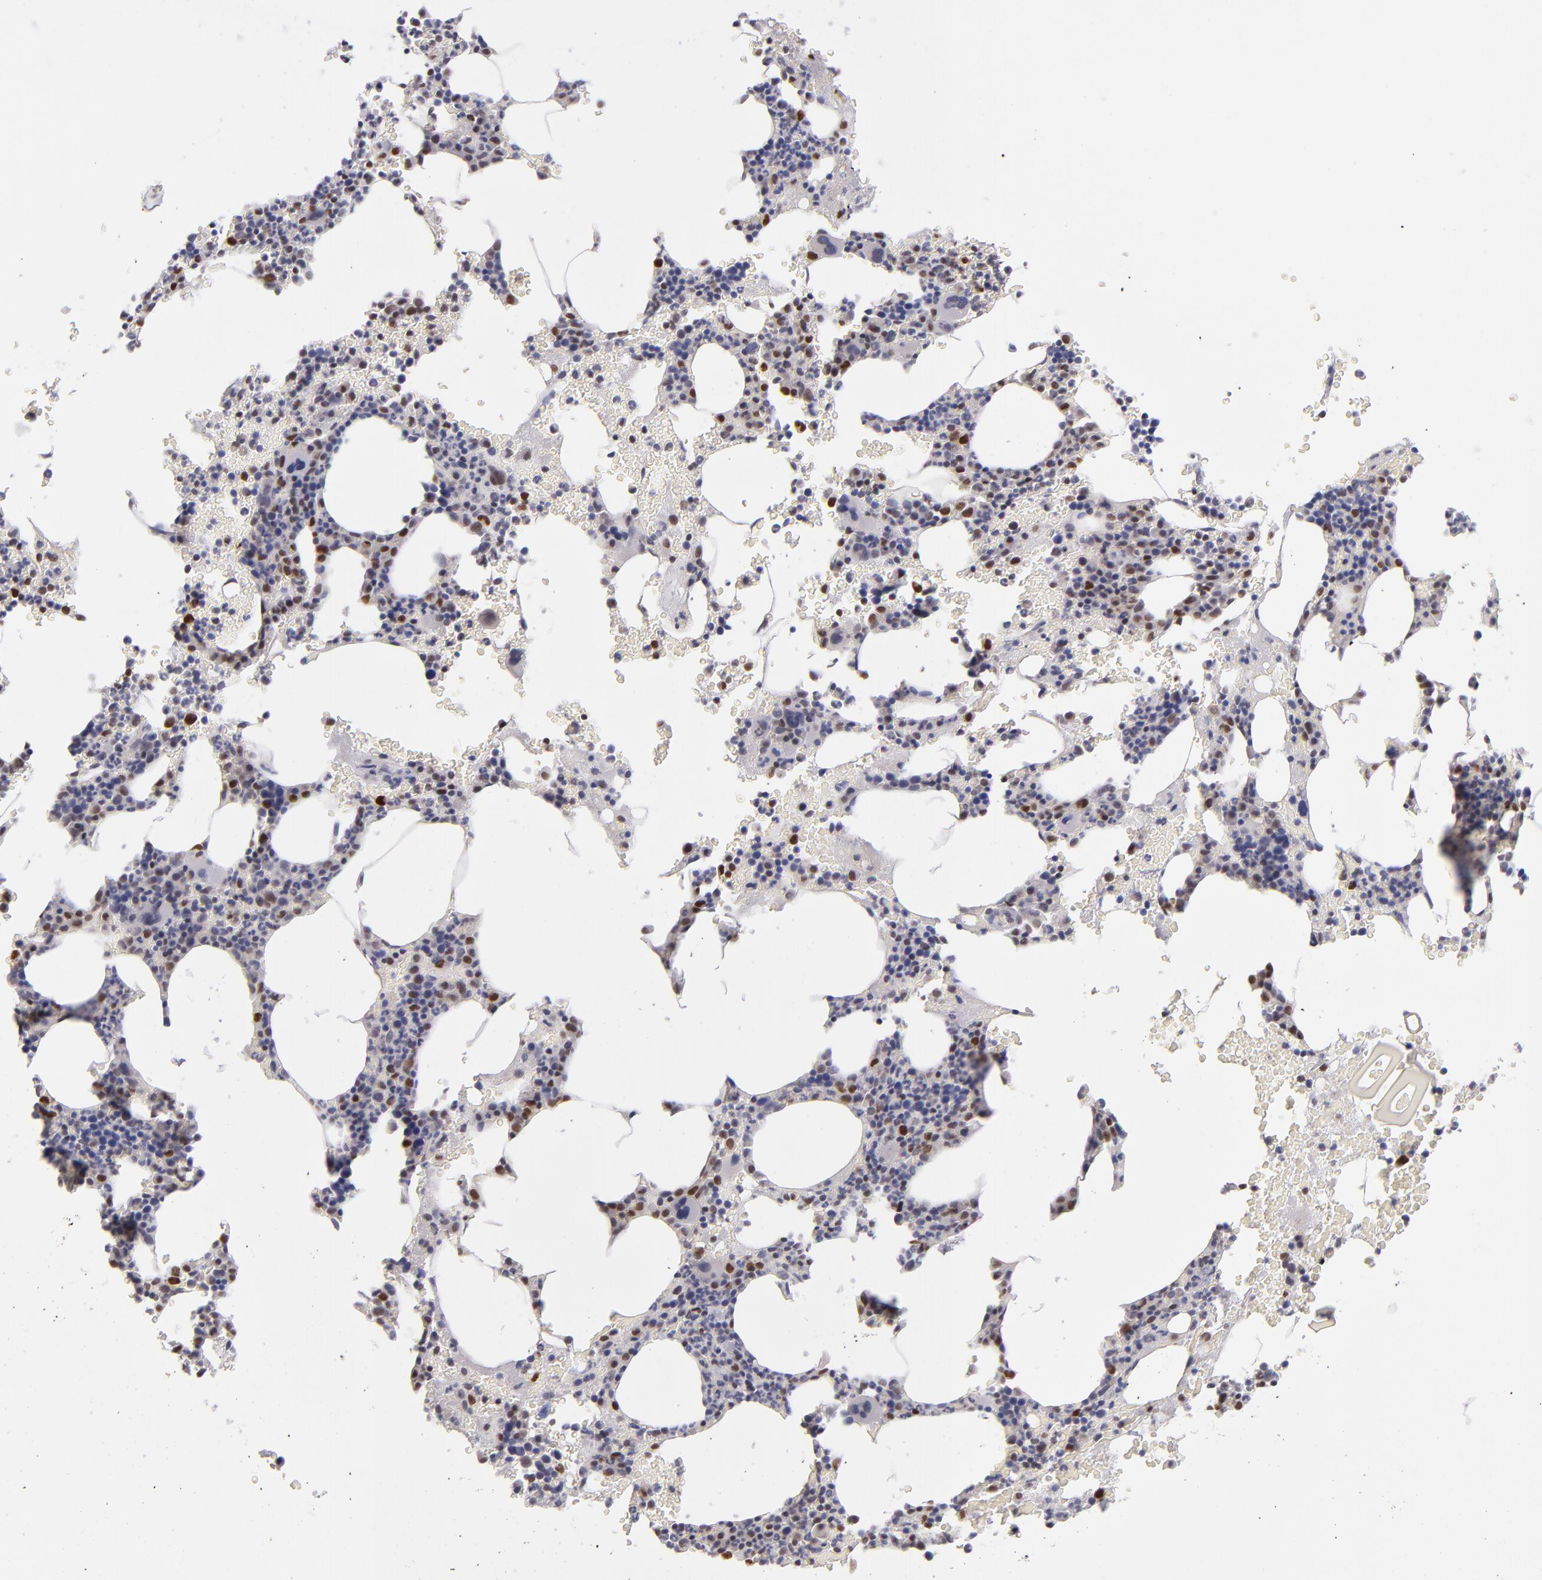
{"staining": {"intensity": "moderate", "quantity": "25%-75%", "location": "nuclear"}, "tissue": "bone marrow", "cell_type": "Hematopoietic cells", "image_type": "normal", "snomed": [{"axis": "morphology", "description": "Normal tissue, NOS"}, {"axis": "topography", "description": "Bone marrow"}], "caption": "A micrograph showing moderate nuclear staining in about 25%-75% of hematopoietic cells in benign bone marrow, as visualized by brown immunohistochemical staining.", "gene": "TFAP4", "patient": {"sex": "male", "age": 82}}